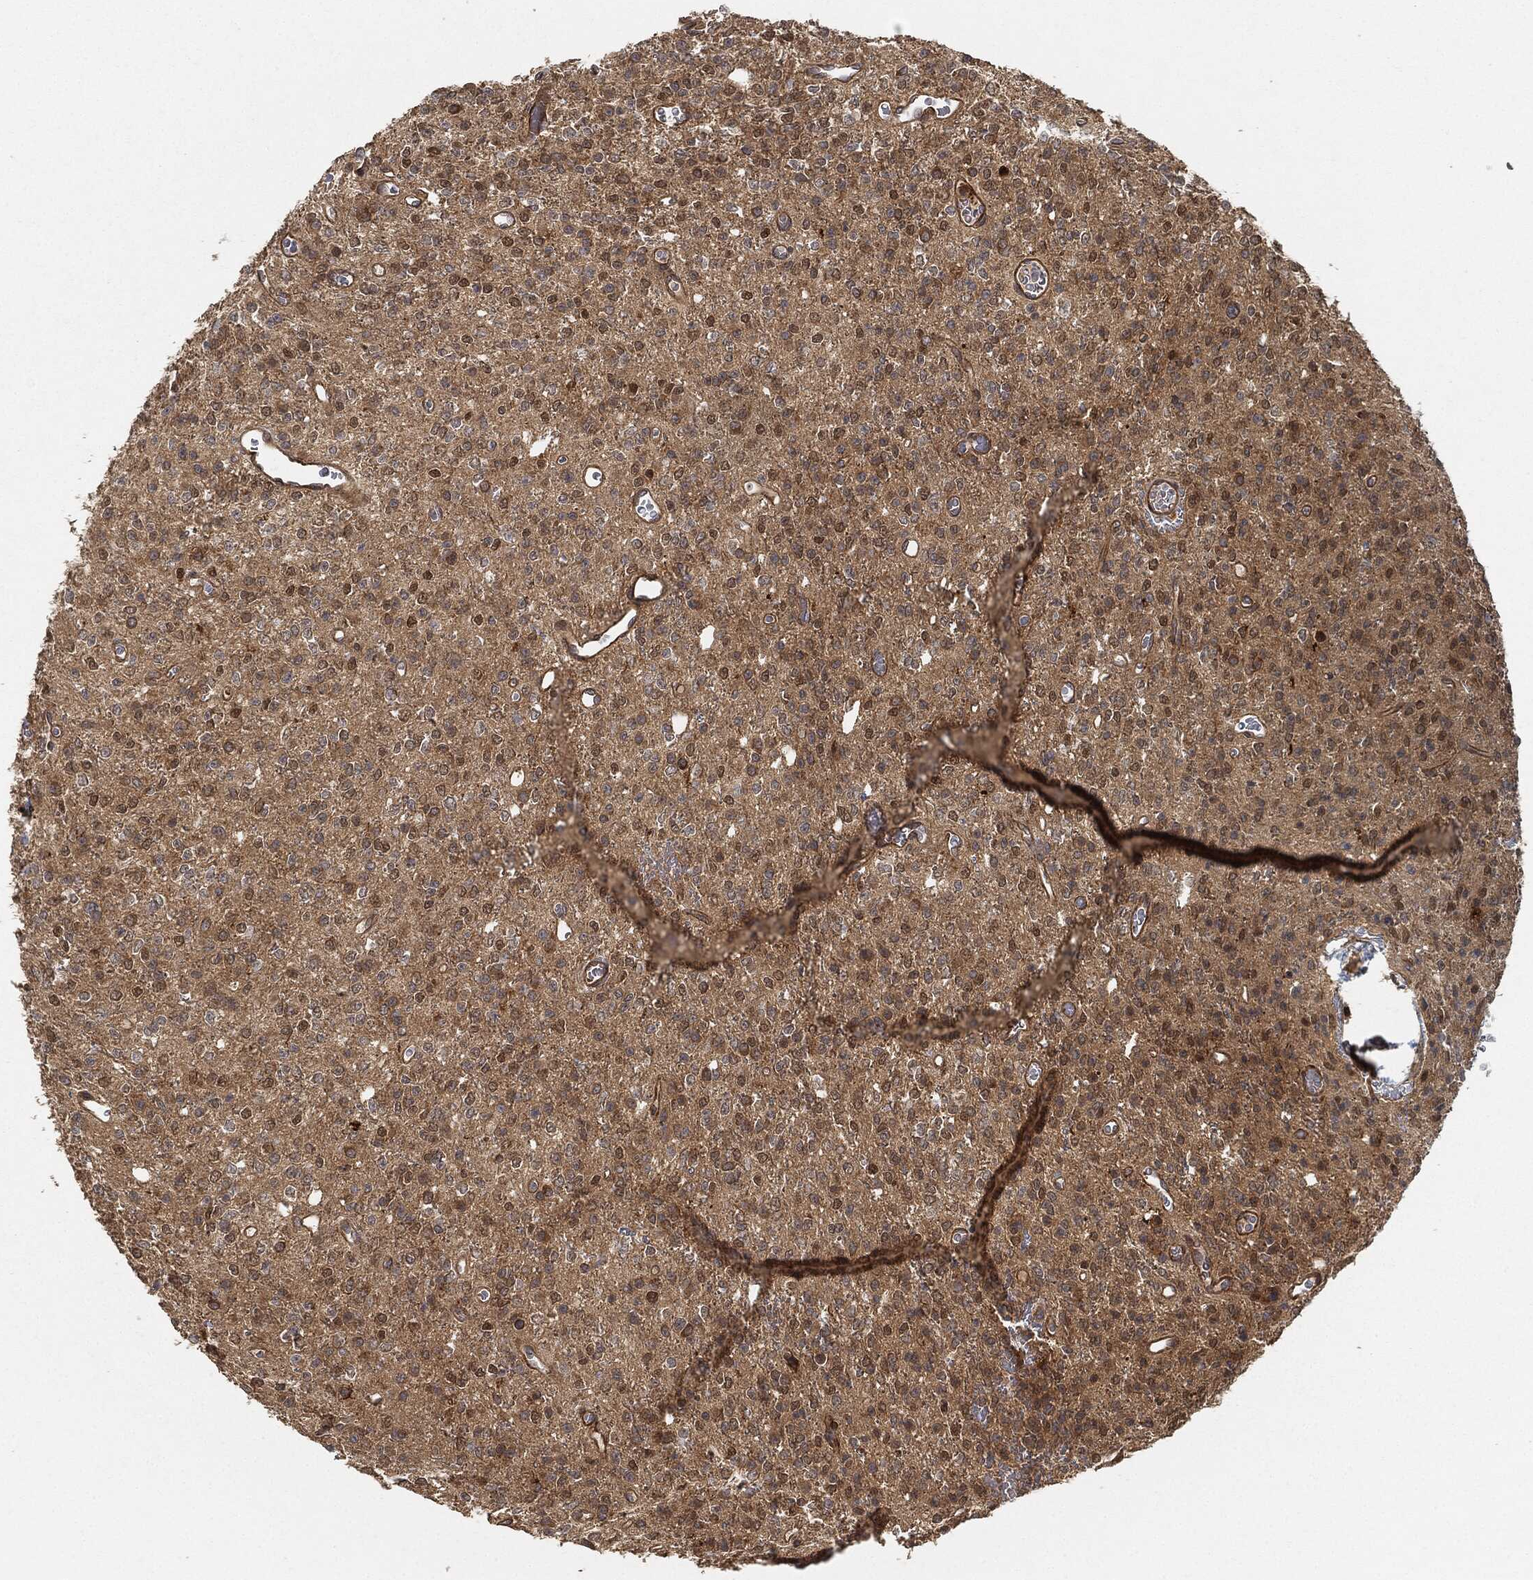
{"staining": {"intensity": "moderate", "quantity": "<25%", "location": "cytoplasmic/membranous"}, "tissue": "glioma", "cell_type": "Tumor cells", "image_type": "cancer", "snomed": [{"axis": "morphology", "description": "Glioma, malignant, Low grade"}, {"axis": "topography", "description": "Brain"}], "caption": "Tumor cells reveal low levels of moderate cytoplasmic/membranous staining in about <25% of cells in human malignant glioma (low-grade).", "gene": "TPT1", "patient": {"sex": "female", "age": 45}}